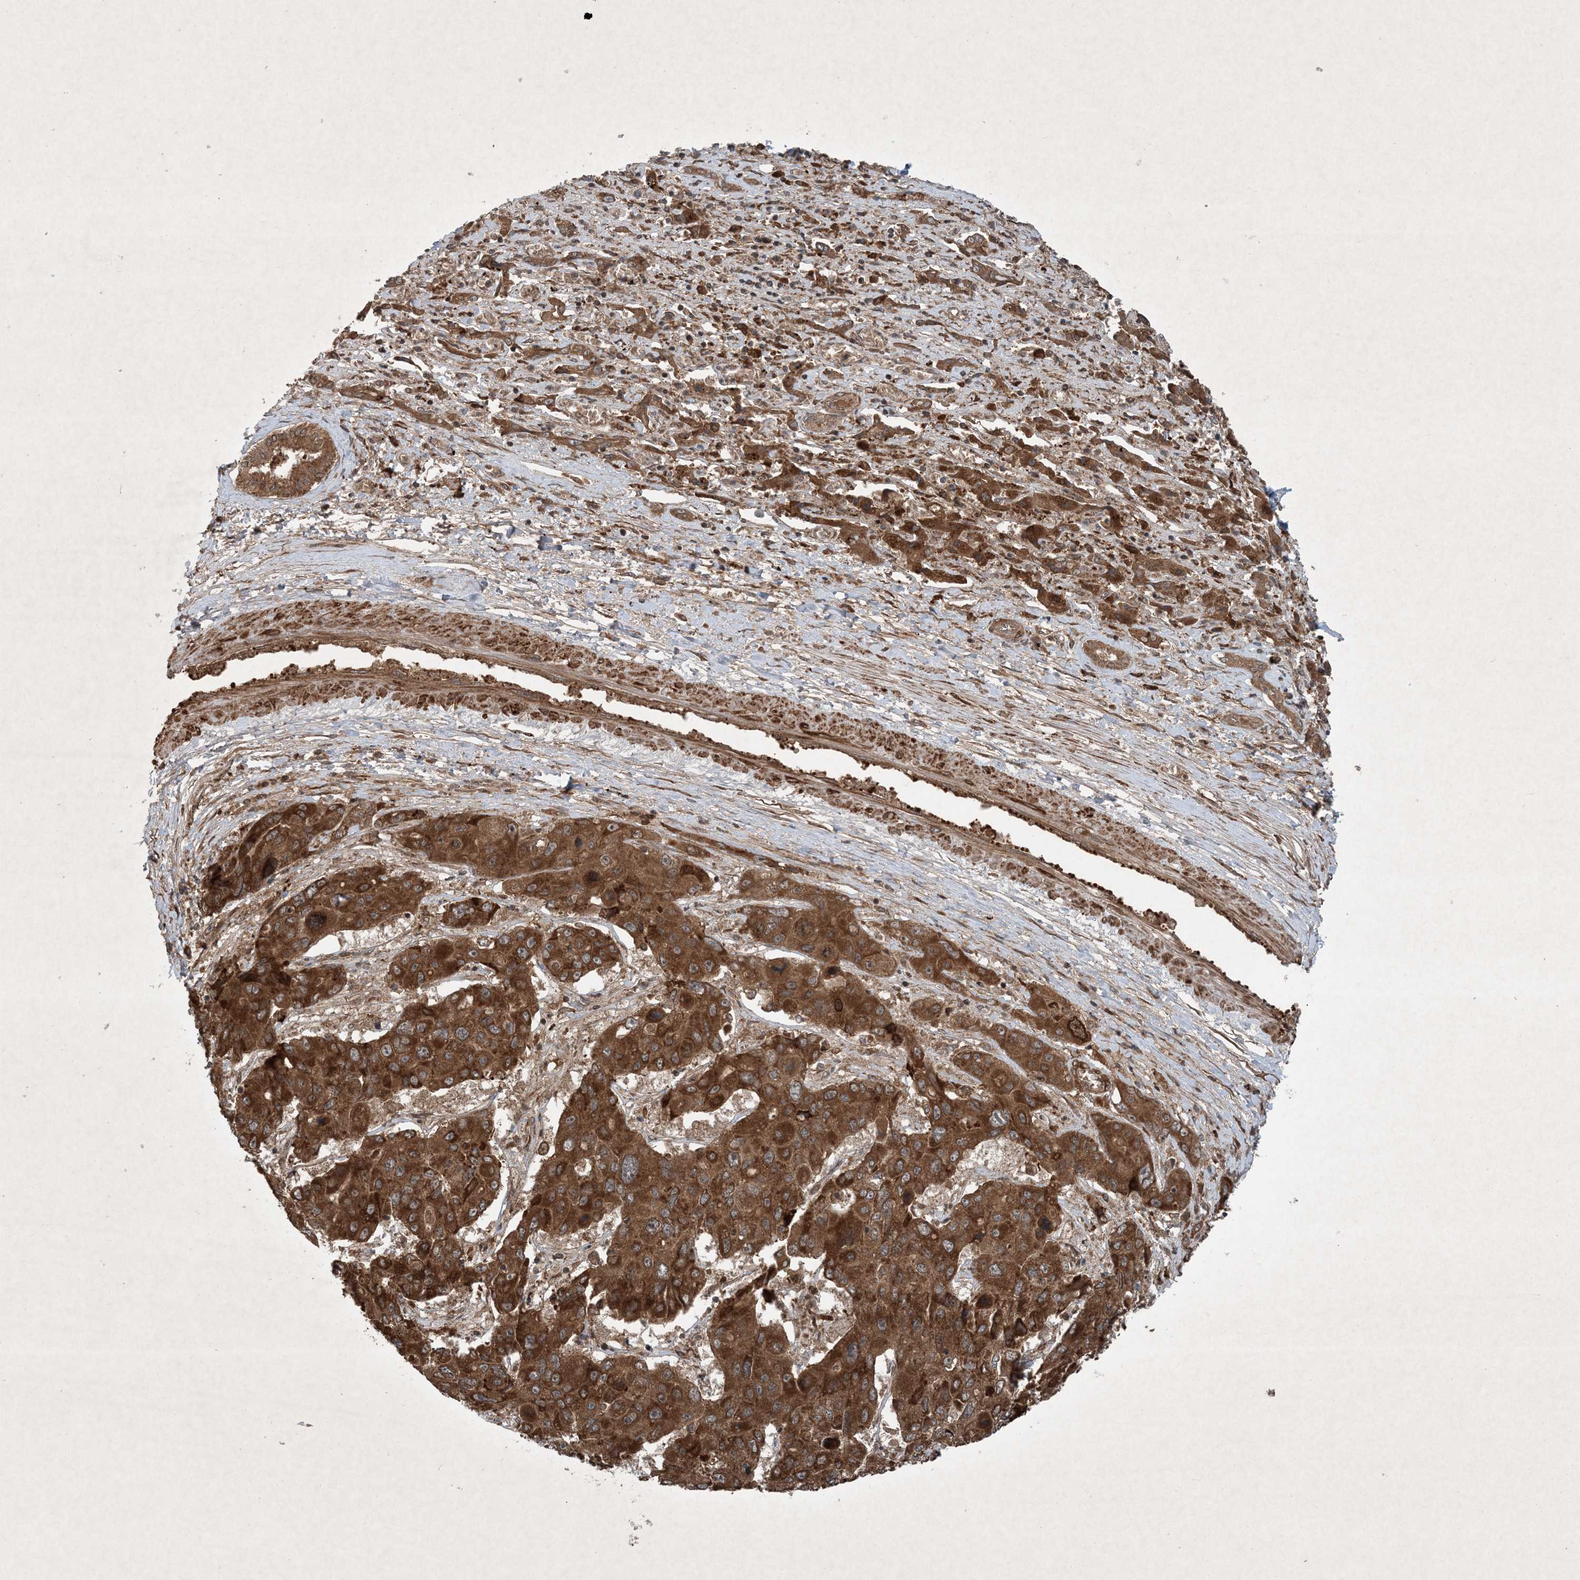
{"staining": {"intensity": "strong", "quantity": ">75%", "location": "cytoplasmic/membranous"}, "tissue": "liver cancer", "cell_type": "Tumor cells", "image_type": "cancer", "snomed": [{"axis": "morphology", "description": "Cholangiocarcinoma"}, {"axis": "topography", "description": "Liver"}], "caption": "Cholangiocarcinoma (liver) tissue displays strong cytoplasmic/membranous positivity in approximately >75% of tumor cells", "gene": "GNG5", "patient": {"sex": "male", "age": 67}}